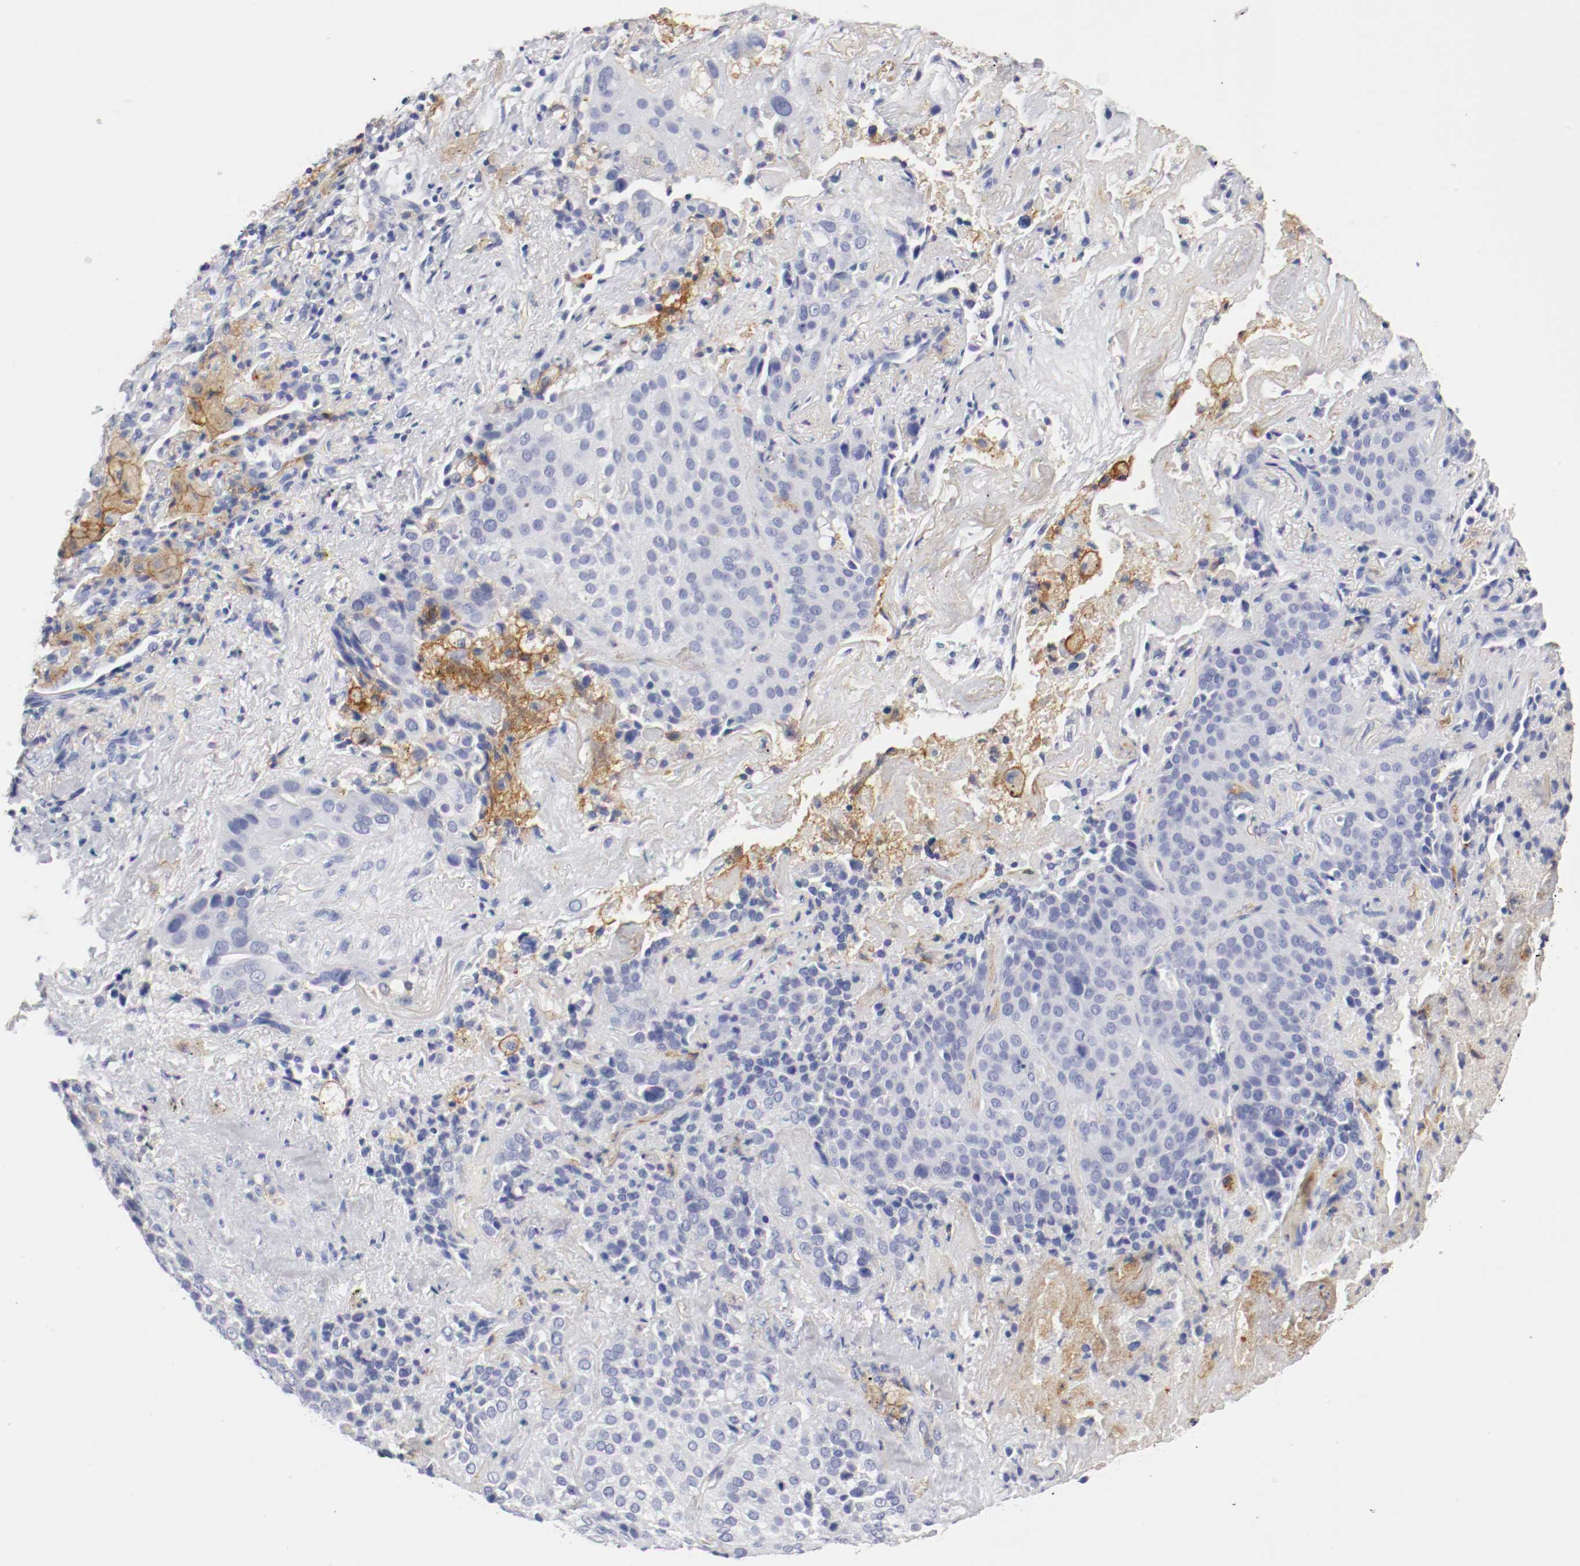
{"staining": {"intensity": "negative", "quantity": "none", "location": "none"}, "tissue": "lung cancer", "cell_type": "Tumor cells", "image_type": "cancer", "snomed": [{"axis": "morphology", "description": "Squamous cell carcinoma, NOS"}, {"axis": "topography", "description": "Lung"}], "caption": "Immunohistochemistry (IHC) image of lung cancer (squamous cell carcinoma) stained for a protein (brown), which reveals no positivity in tumor cells.", "gene": "ITGAX", "patient": {"sex": "male", "age": 54}}